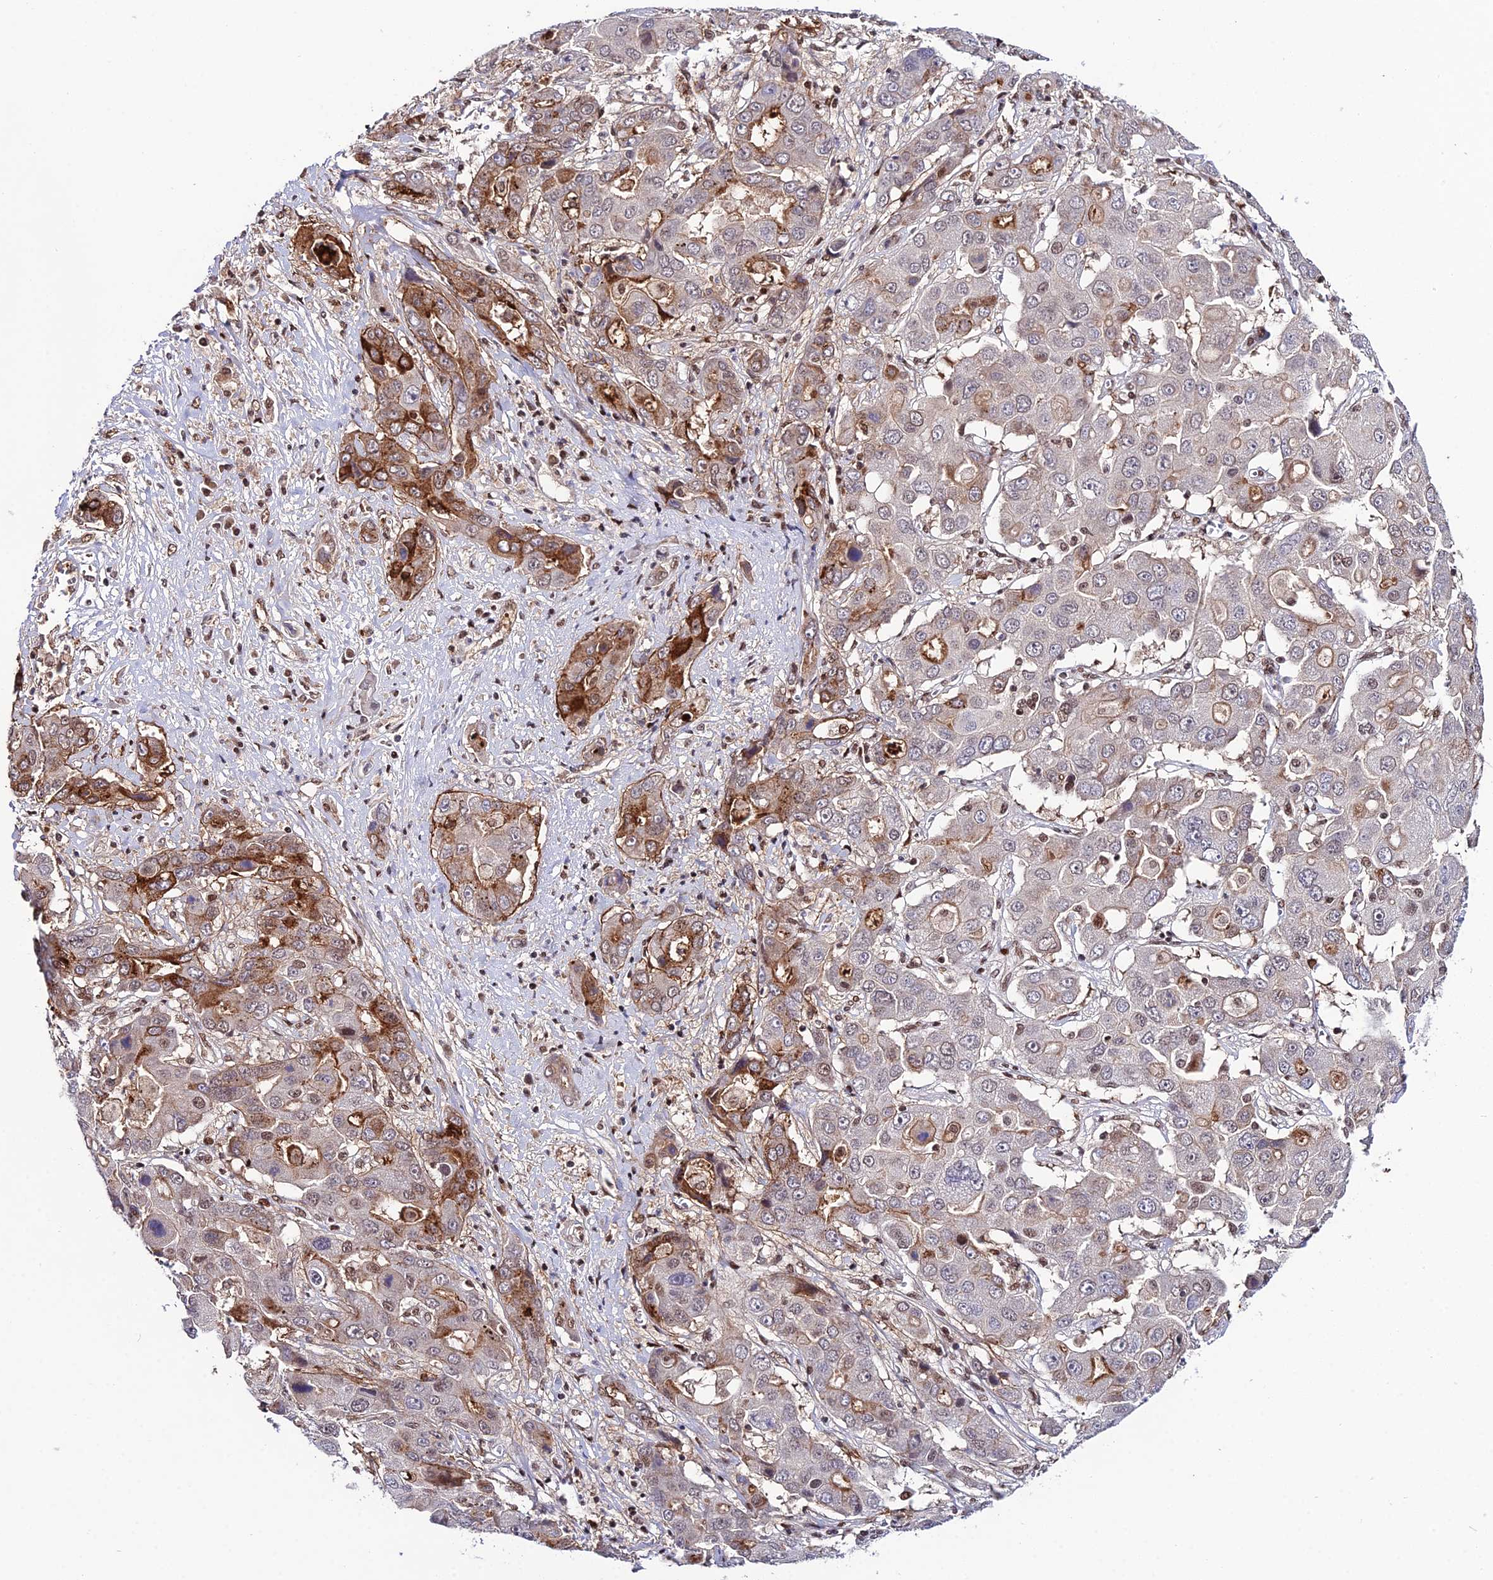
{"staining": {"intensity": "moderate", "quantity": "<25%", "location": "cytoplasmic/membranous,nuclear"}, "tissue": "liver cancer", "cell_type": "Tumor cells", "image_type": "cancer", "snomed": [{"axis": "morphology", "description": "Cholangiocarcinoma"}, {"axis": "topography", "description": "Liver"}], "caption": "Immunohistochemical staining of human liver cancer (cholangiocarcinoma) displays low levels of moderate cytoplasmic/membranous and nuclear protein expression in approximately <25% of tumor cells.", "gene": "SYT15", "patient": {"sex": "male", "age": 67}}